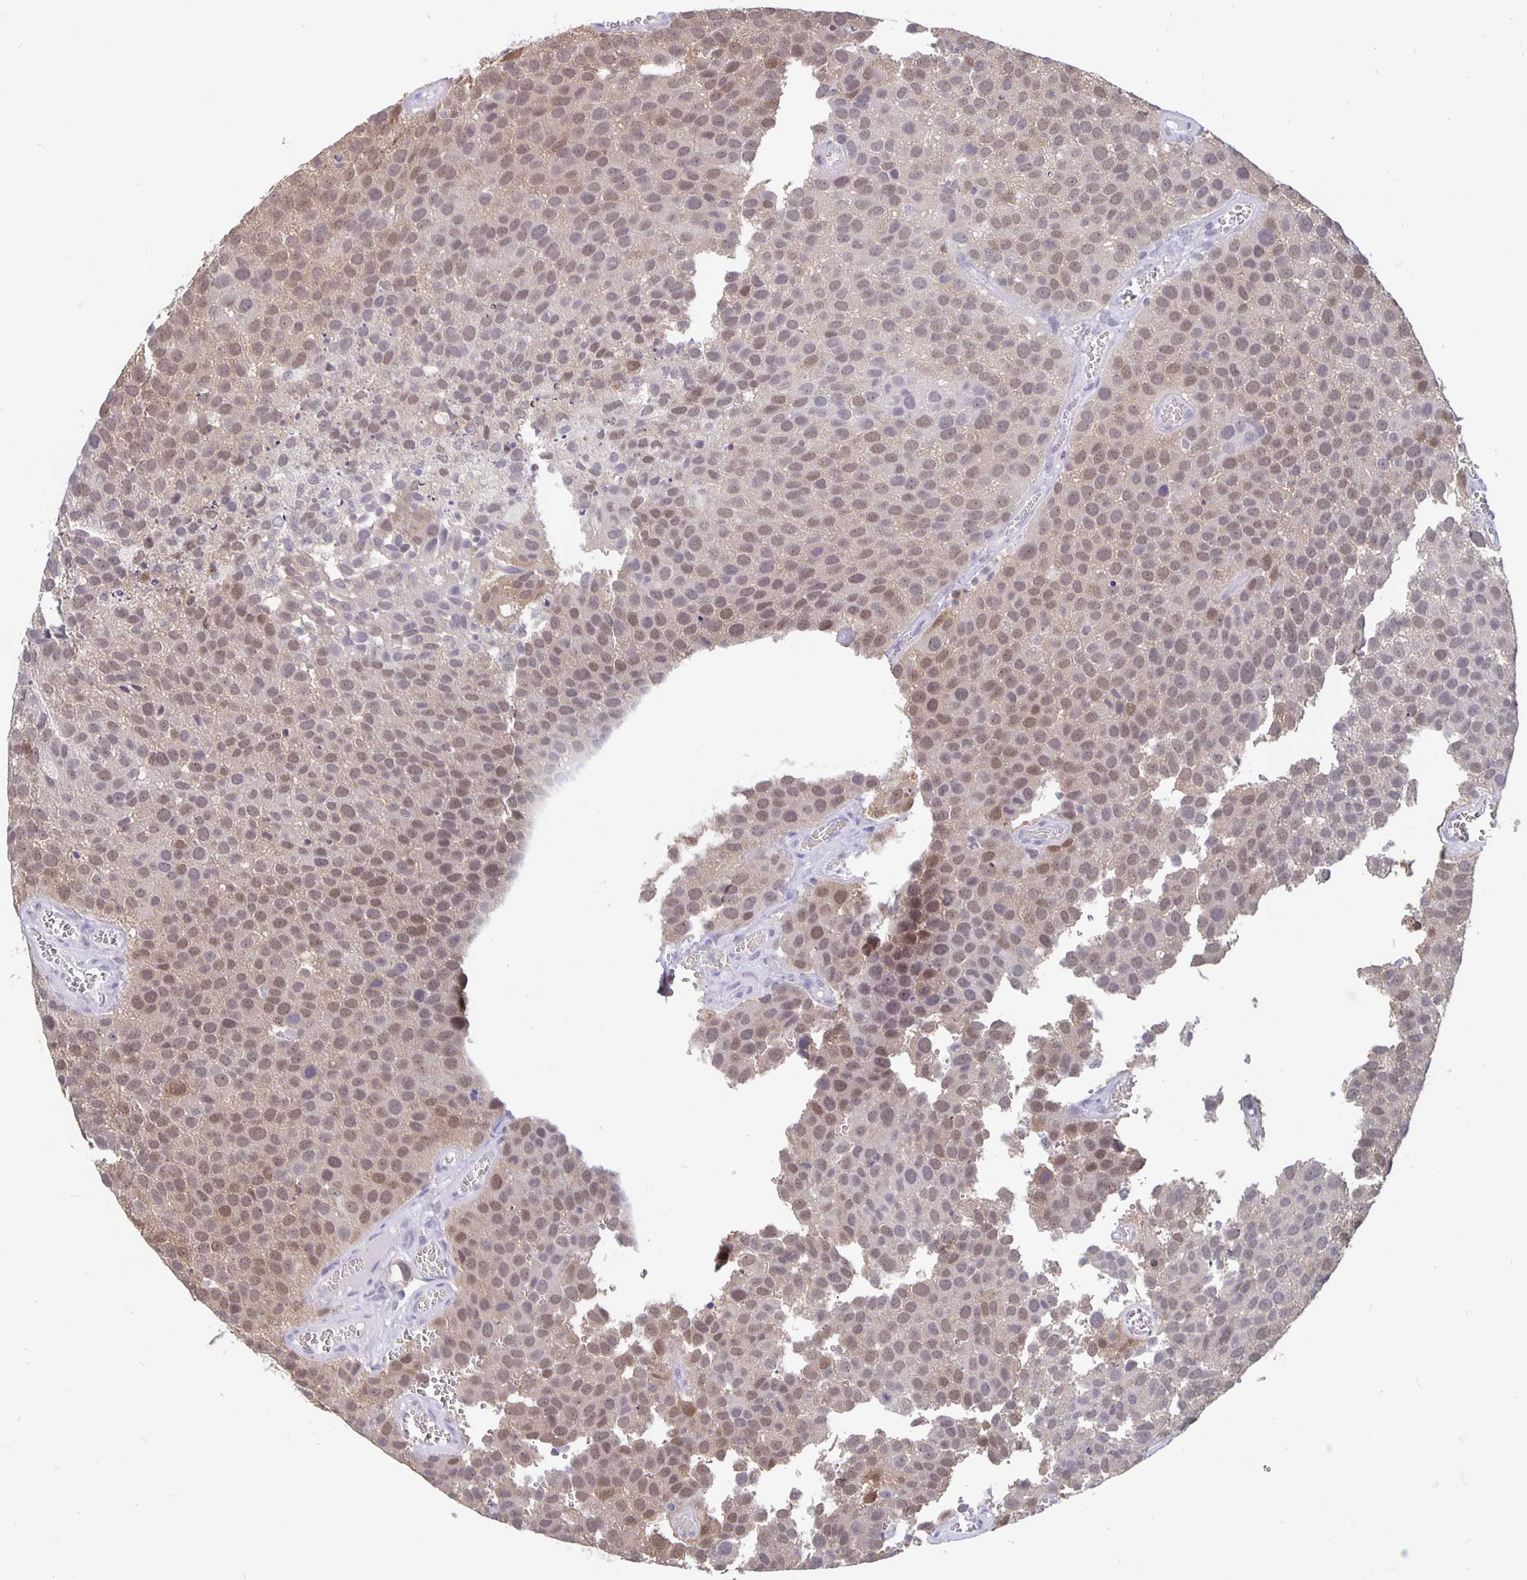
{"staining": {"intensity": "weak", "quantity": ">75%", "location": "nuclear"}, "tissue": "urothelial cancer", "cell_type": "Tumor cells", "image_type": "cancer", "snomed": [{"axis": "morphology", "description": "Urothelial carcinoma, Low grade"}, {"axis": "topography", "description": "Urinary bladder"}], "caption": "Urothelial carcinoma (low-grade) stained with DAB (3,3'-diaminobenzidine) IHC exhibits low levels of weak nuclear staining in about >75% of tumor cells. The staining is performed using DAB (3,3'-diaminobenzidine) brown chromogen to label protein expression. The nuclei are counter-stained blue using hematoxylin.", "gene": "ZNF691", "patient": {"sex": "female", "age": 69}}